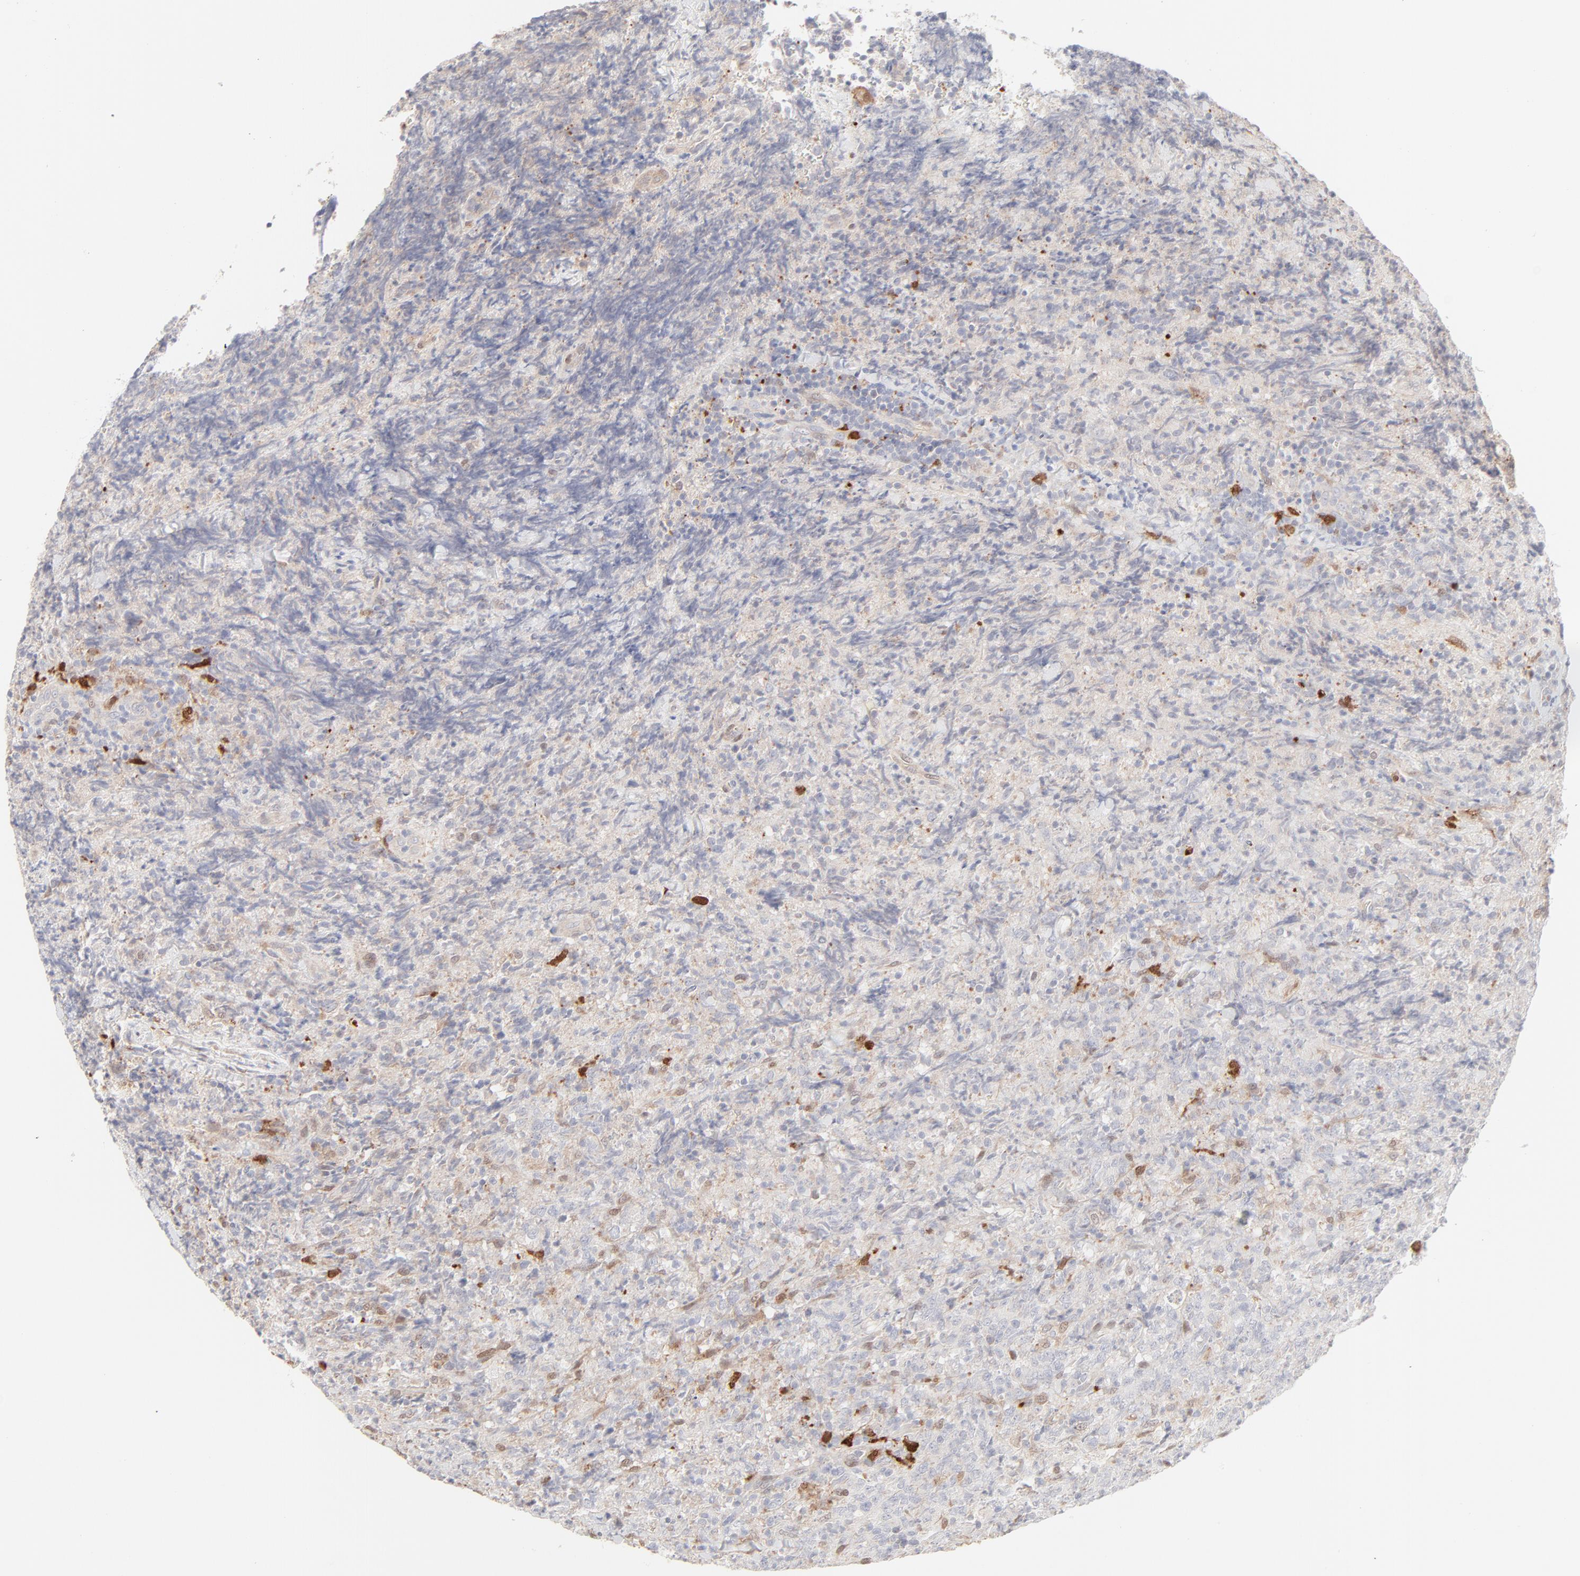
{"staining": {"intensity": "negative", "quantity": "none", "location": "none"}, "tissue": "lymphoma", "cell_type": "Tumor cells", "image_type": "cancer", "snomed": [{"axis": "morphology", "description": "Malignant lymphoma, non-Hodgkin's type, High grade"}, {"axis": "topography", "description": "Tonsil"}], "caption": "High-grade malignant lymphoma, non-Hodgkin's type was stained to show a protein in brown. There is no significant positivity in tumor cells.", "gene": "LGALS2", "patient": {"sex": "female", "age": 36}}